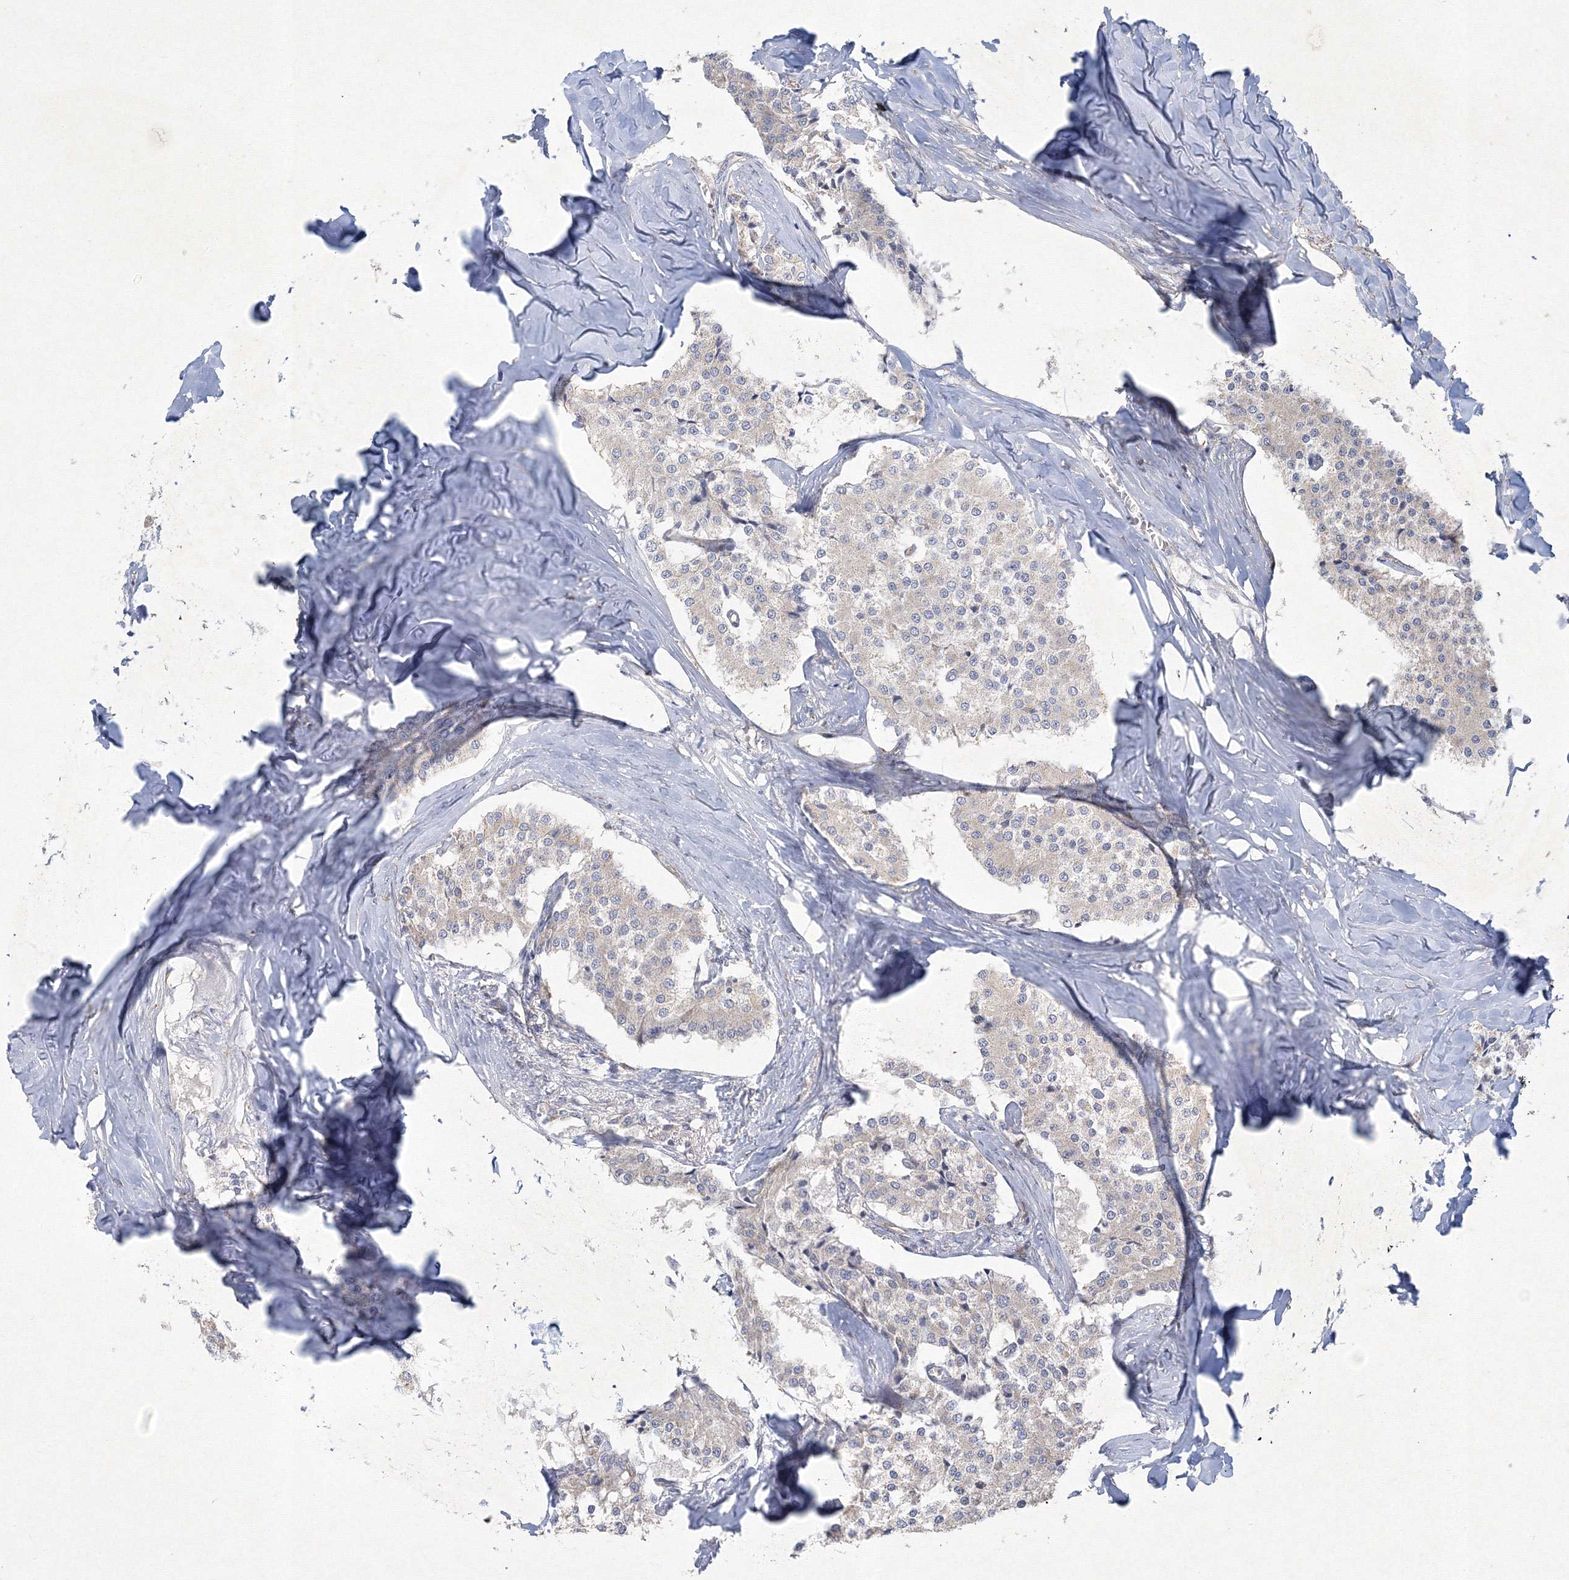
{"staining": {"intensity": "weak", "quantity": "<25%", "location": "cytoplasmic/membranous"}, "tissue": "carcinoid", "cell_type": "Tumor cells", "image_type": "cancer", "snomed": [{"axis": "morphology", "description": "Carcinoid, malignant, NOS"}, {"axis": "topography", "description": "Colon"}], "caption": "The histopathology image shows no significant expression in tumor cells of carcinoid.", "gene": "WDR49", "patient": {"sex": "female", "age": 52}}